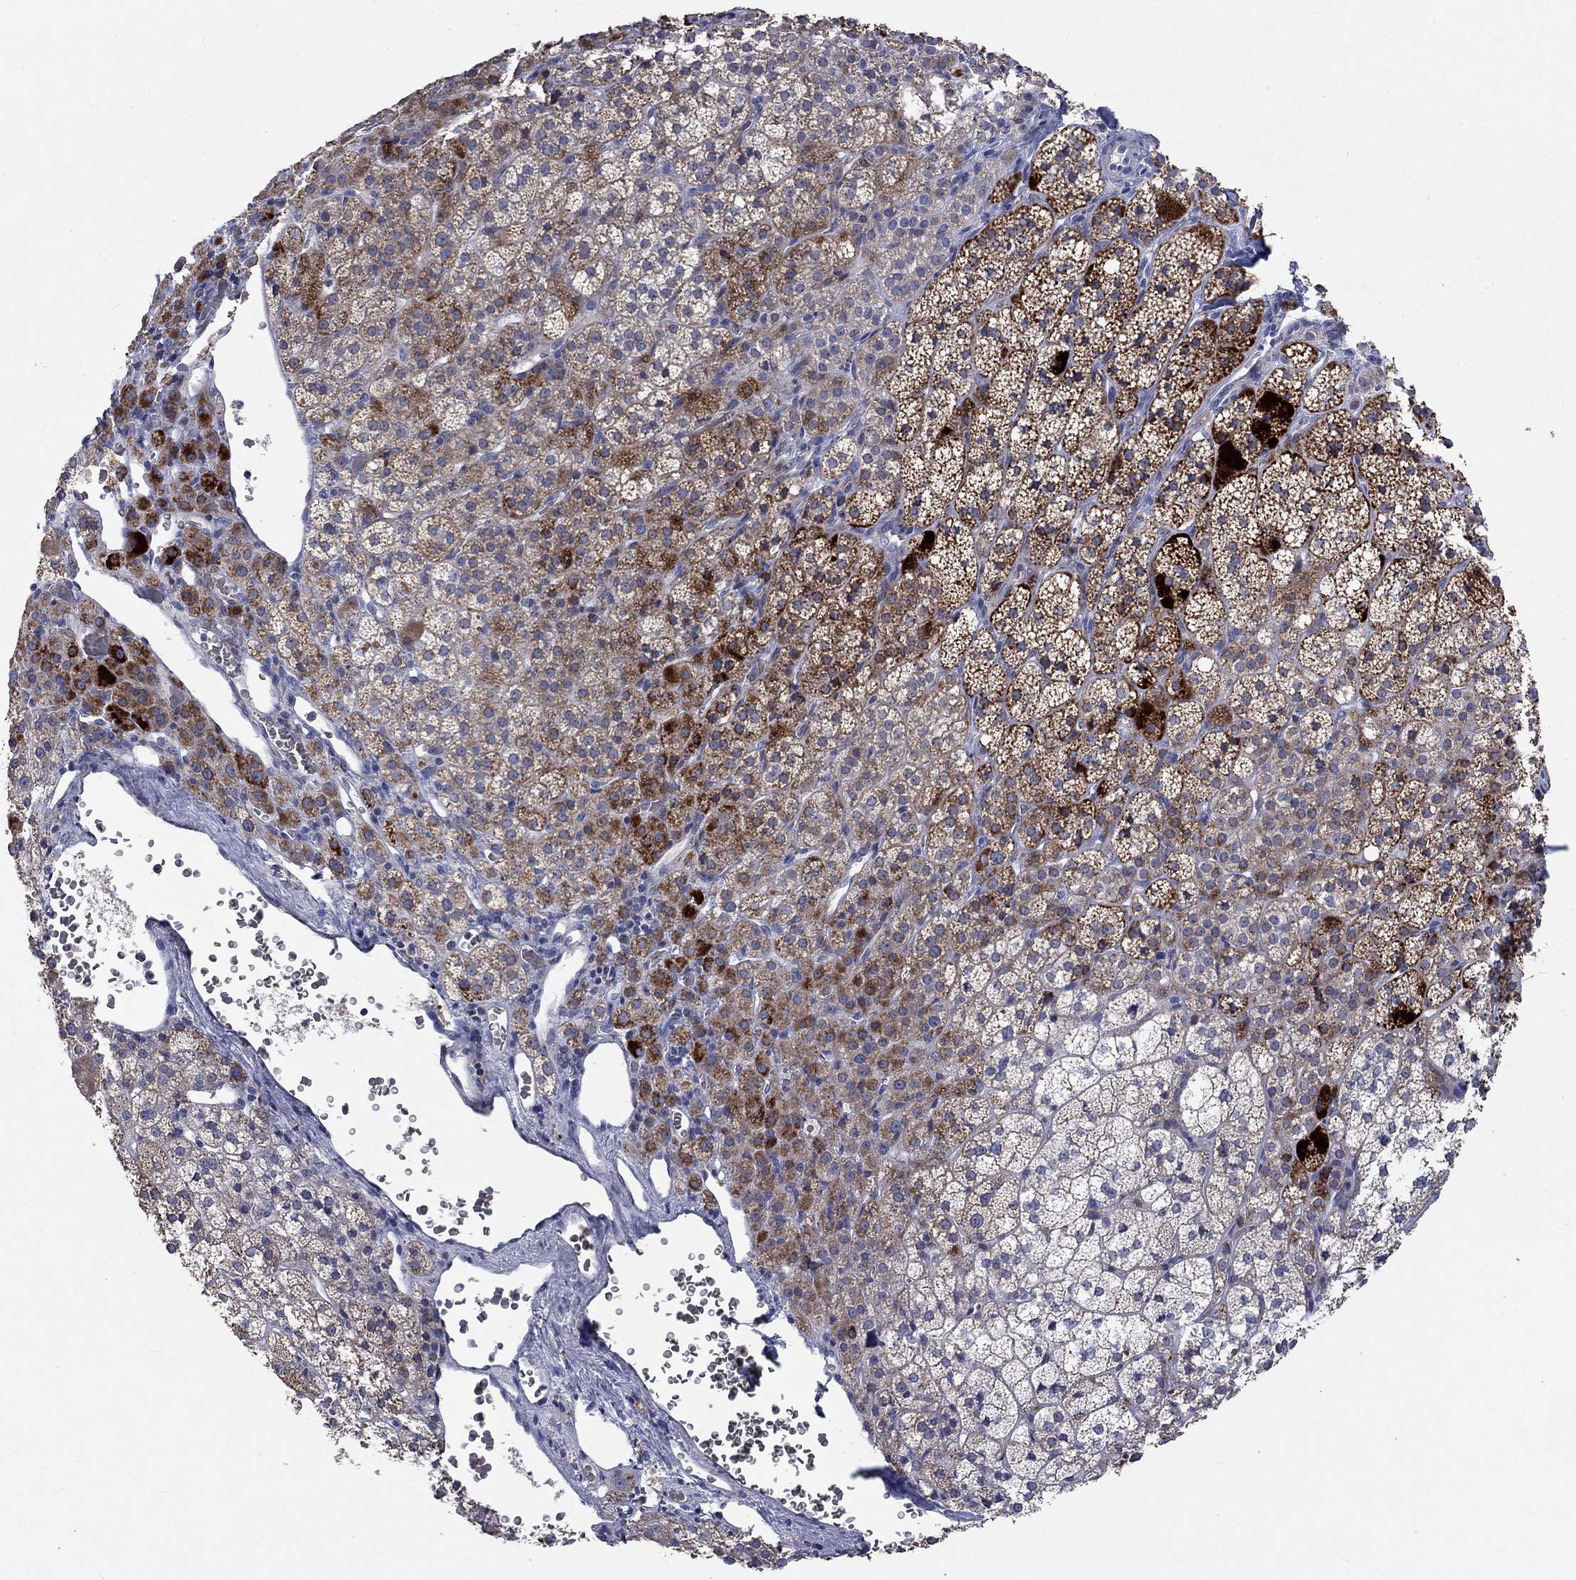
{"staining": {"intensity": "strong", "quantity": "<25%", "location": "cytoplasmic/membranous"}, "tissue": "adrenal gland", "cell_type": "Glandular cells", "image_type": "normal", "snomed": [{"axis": "morphology", "description": "Normal tissue, NOS"}, {"axis": "topography", "description": "Adrenal gland"}], "caption": "Immunohistochemical staining of benign adrenal gland reveals <25% levels of strong cytoplasmic/membranous protein staining in about <25% of glandular cells. The staining was performed using DAB to visualize the protein expression in brown, while the nuclei were stained in blue with hematoxylin (Magnification: 20x).", "gene": "UGT8", "patient": {"sex": "female", "age": 60}}